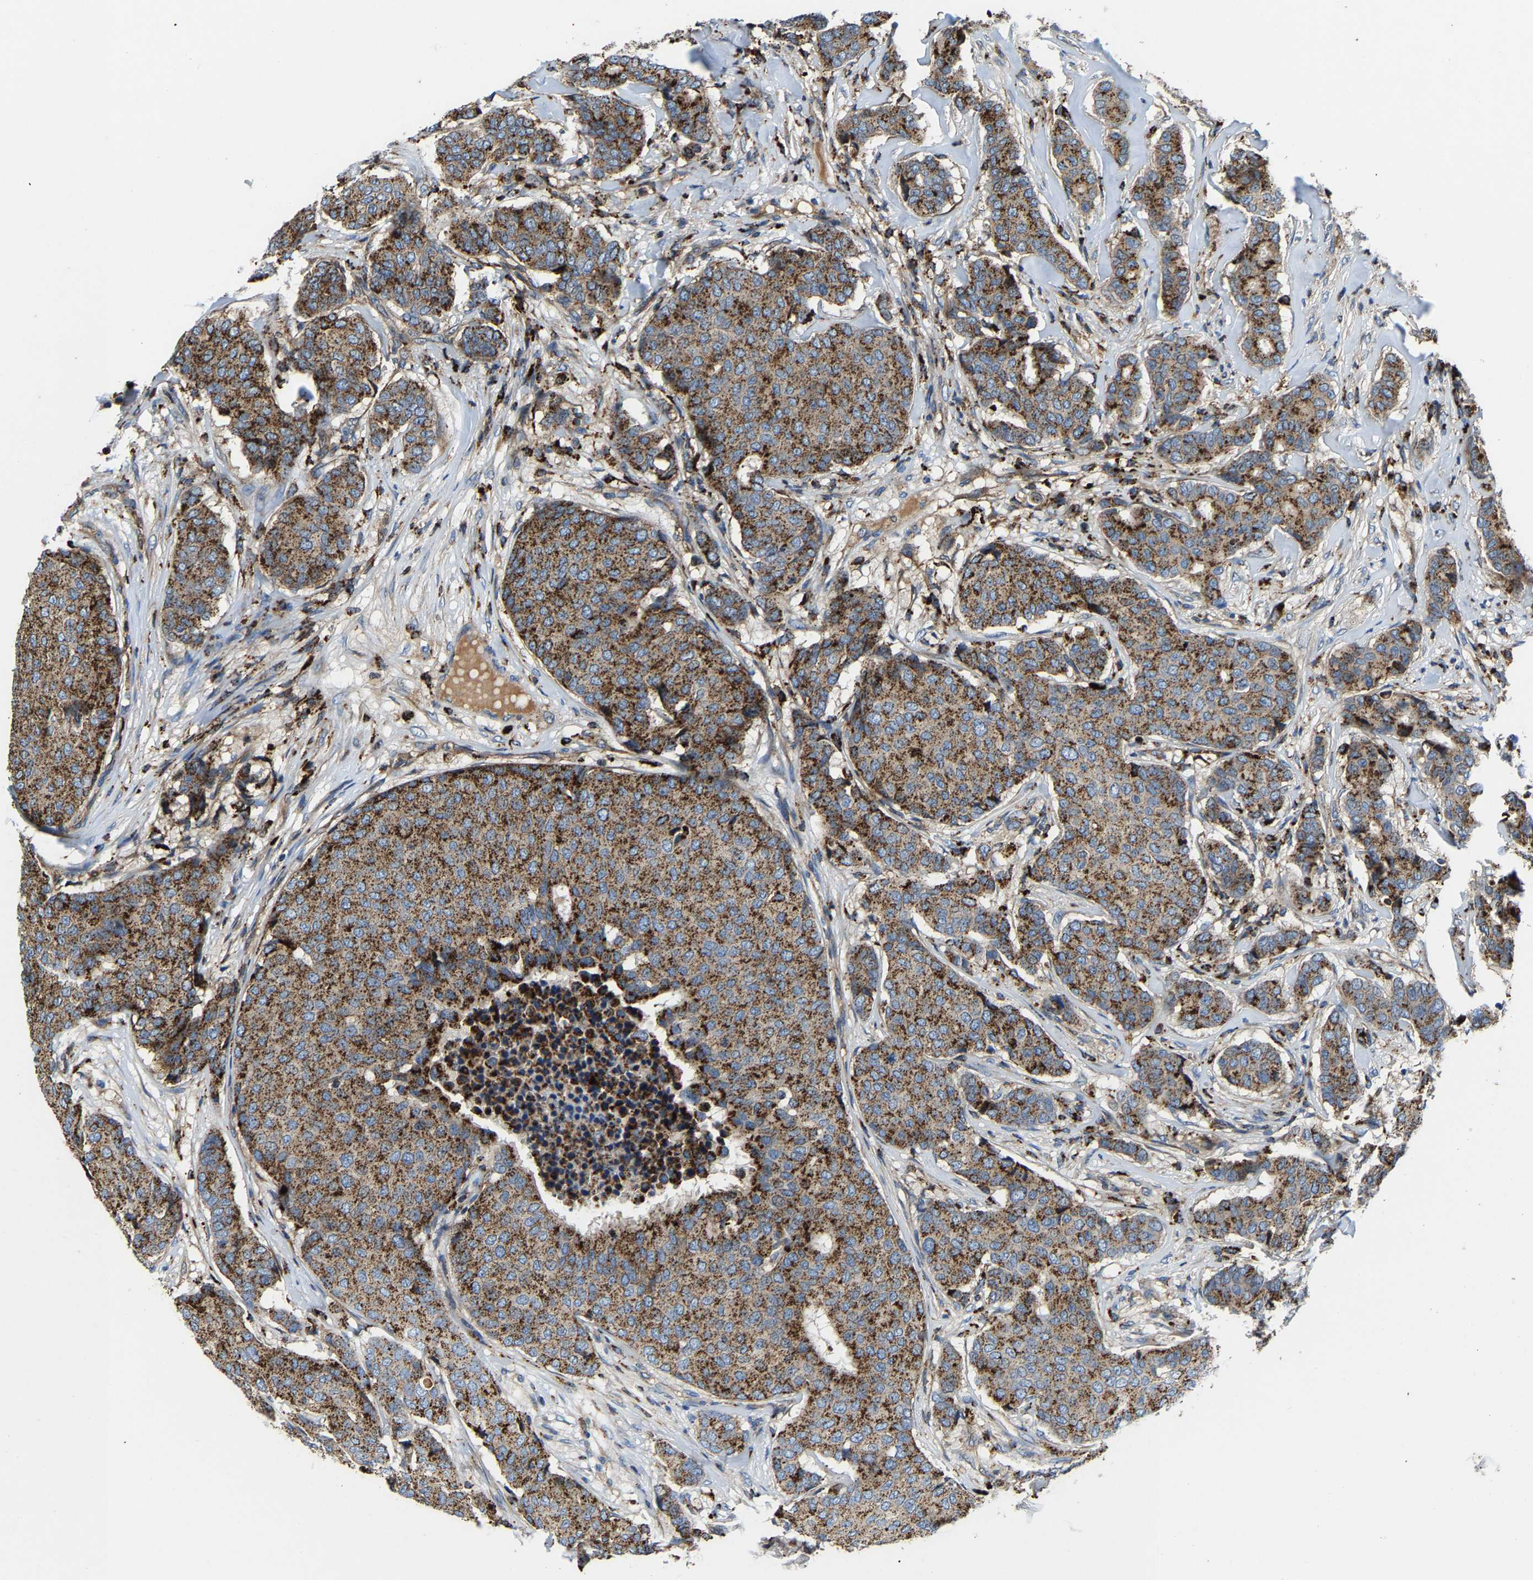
{"staining": {"intensity": "moderate", "quantity": ">75%", "location": "cytoplasmic/membranous"}, "tissue": "breast cancer", "cell_type": "Tumor cells", "image_type": "cancer", "snomed": [{"axis": "morphology", "description": "Duct carcinoma"}, {"axis": "topography", "description": "Breast"}], "caption": "Tumor cells display medium levels of moderate cytoplasmic/membranous expression in approximately >75% of cells in infiltrating ductal carcinoma (breast). (DAB (3,3'-diaminobenzidine) IHC with brightfield microscopy, high magnification).", "gene": "DPP7", "patient": {"sex": "female", "age": 75}}